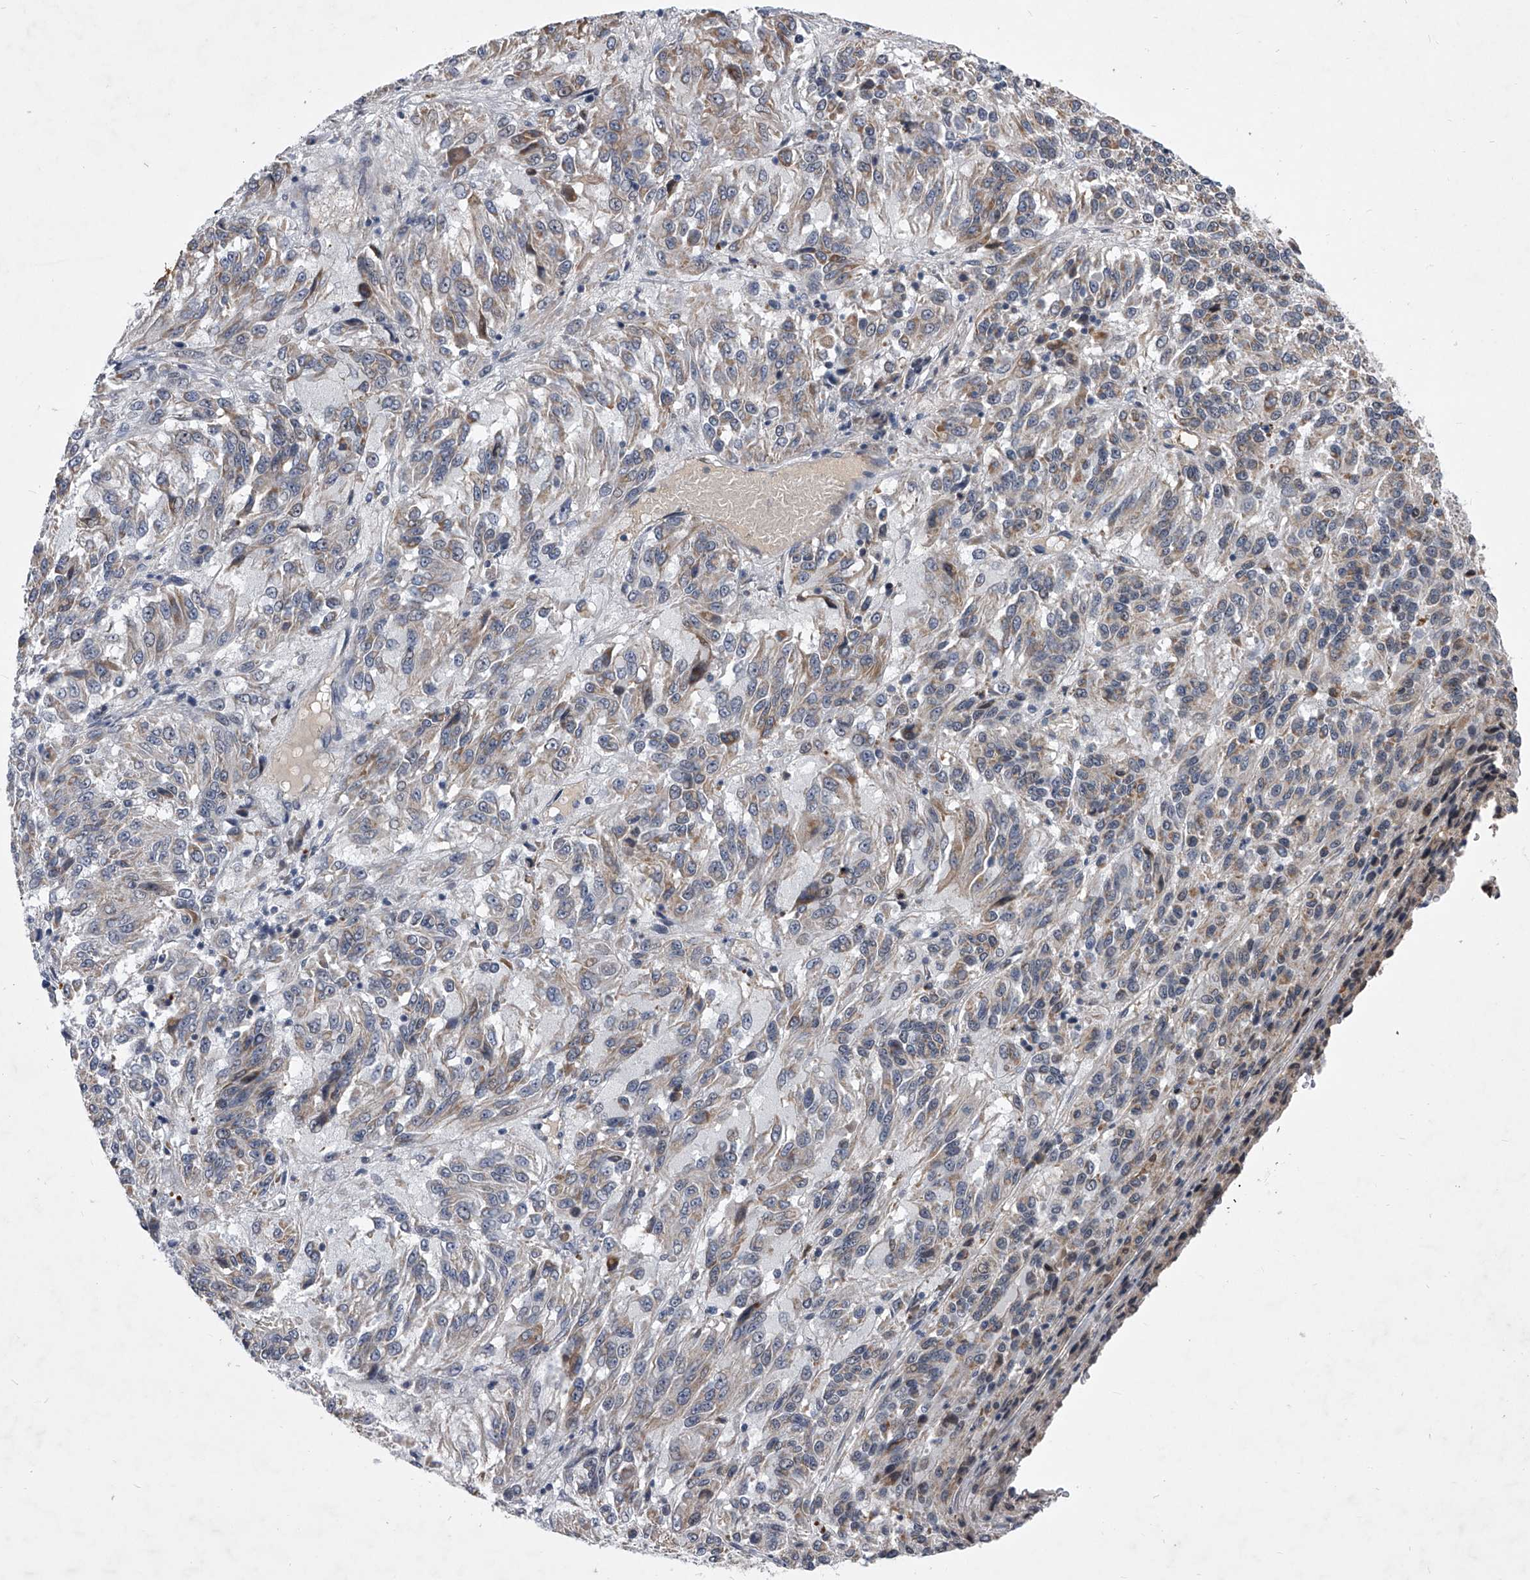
{"staining": {"intensity": "weak", "quantity": "25%-75%", "location": "cytoplasmic/membranous"}, "tissue": "melanoma", "cell_type": "Tumor cells", "image_type": "cancer", "snomed": [{"axis": "morphology", "description": "Malignant melanoma, Metastatic site"}, {"axis": "topography", "description": "Lung"}], "caption": "A low amount of weak cytoplasmic/membranous positivity is seen in about 25%-75% of tumor cells in malignant melanoma (metastatic site) tissue.", "gene": "ZNF76", "patient": {"sex": "male", "age": 64}}